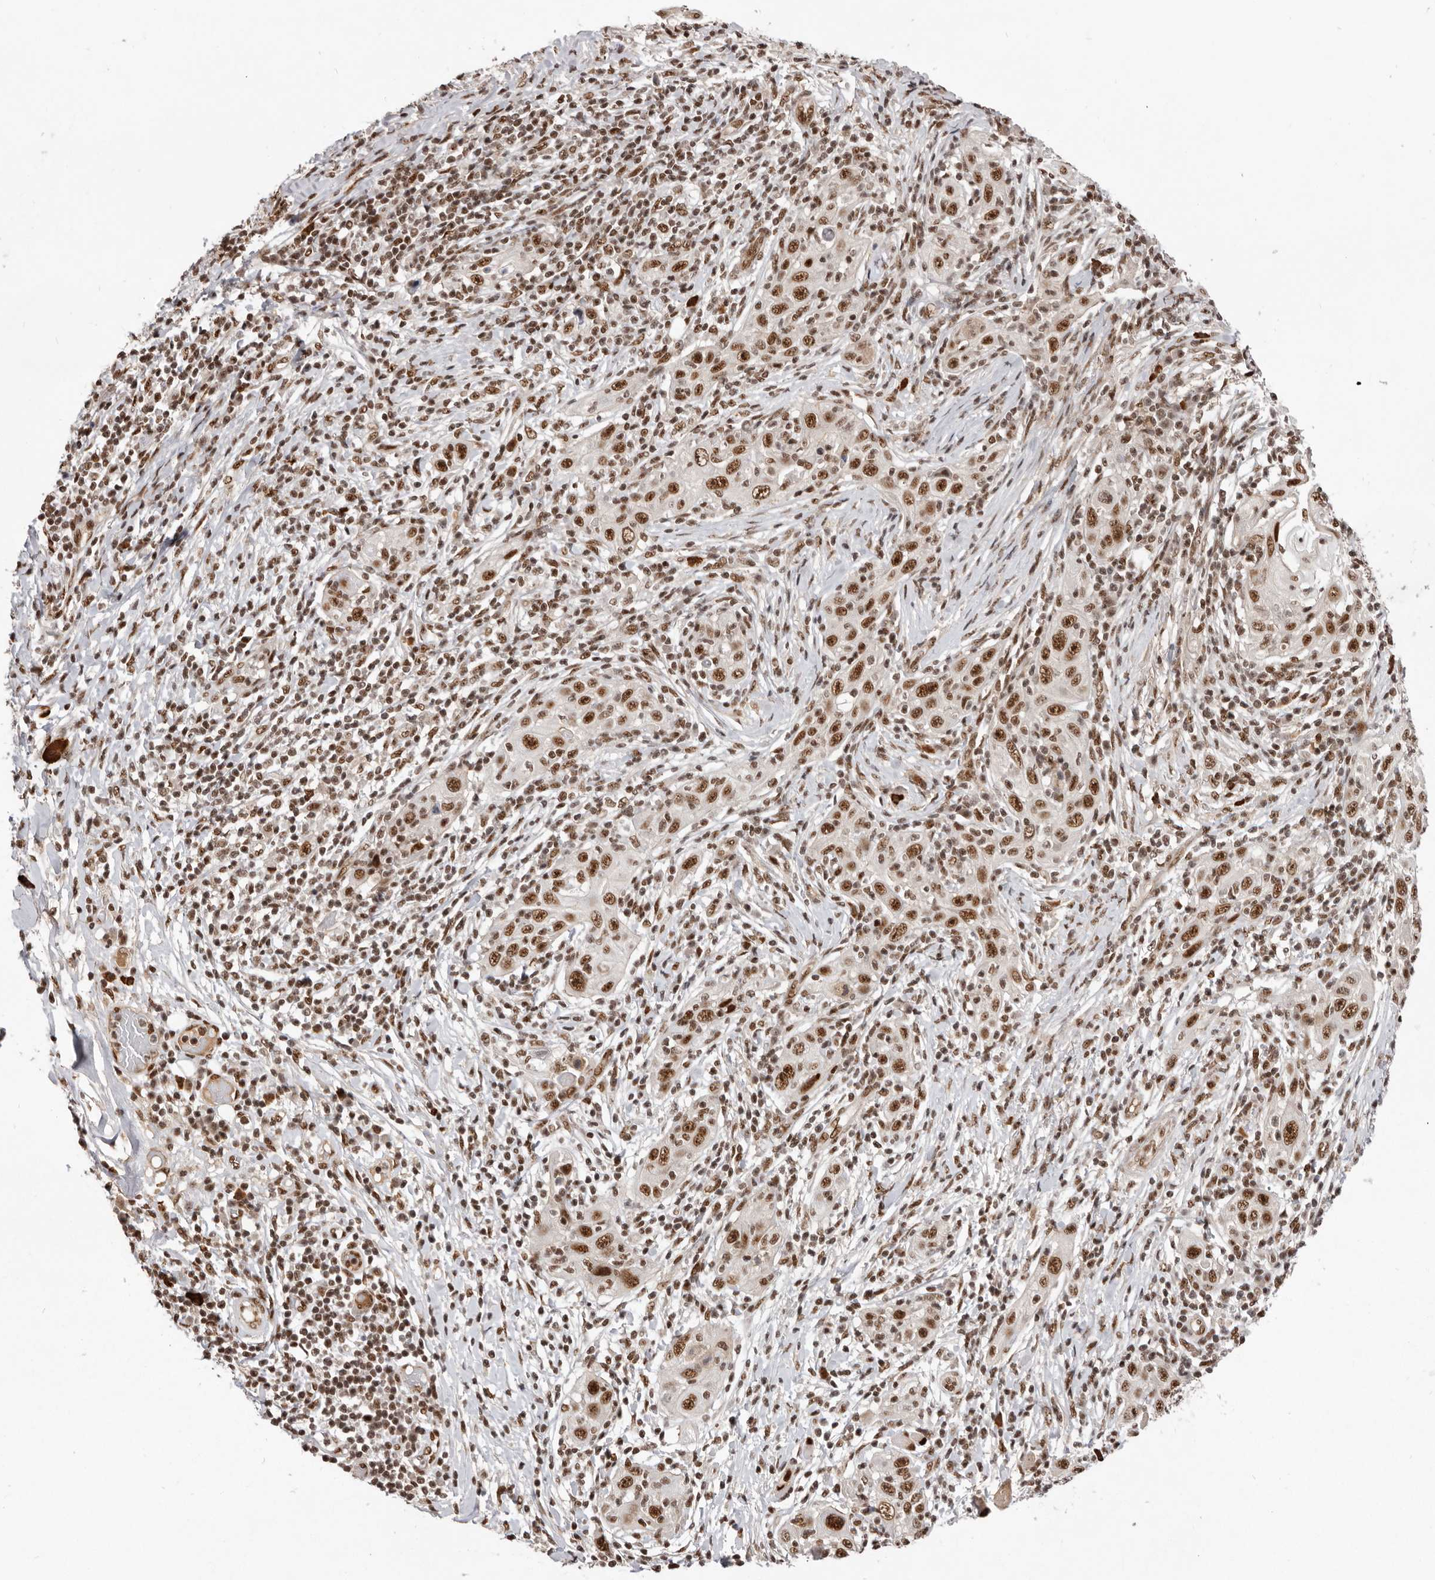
{"staining": {"intensity": "strong", "quantity": ">75%", "location": "nuclear"}, "tissue": "skin cancer", "cell_type": "Tumor cells", "image_type": "cancer", "snomed": [{"axis": "morphology", "description": "Squamous cell carcinoma, NOS"}, {"axis": "topography", "description": "Skin"}], "caption": "Immunohistochemical staining of human skin cancer (squamous cell carcinoma) demonstrates high levels of strong nuclear protein expression in about >75% of tumor cells.", "gene": "CHTOP", "patient": {"sex": "female", "age": 88}}